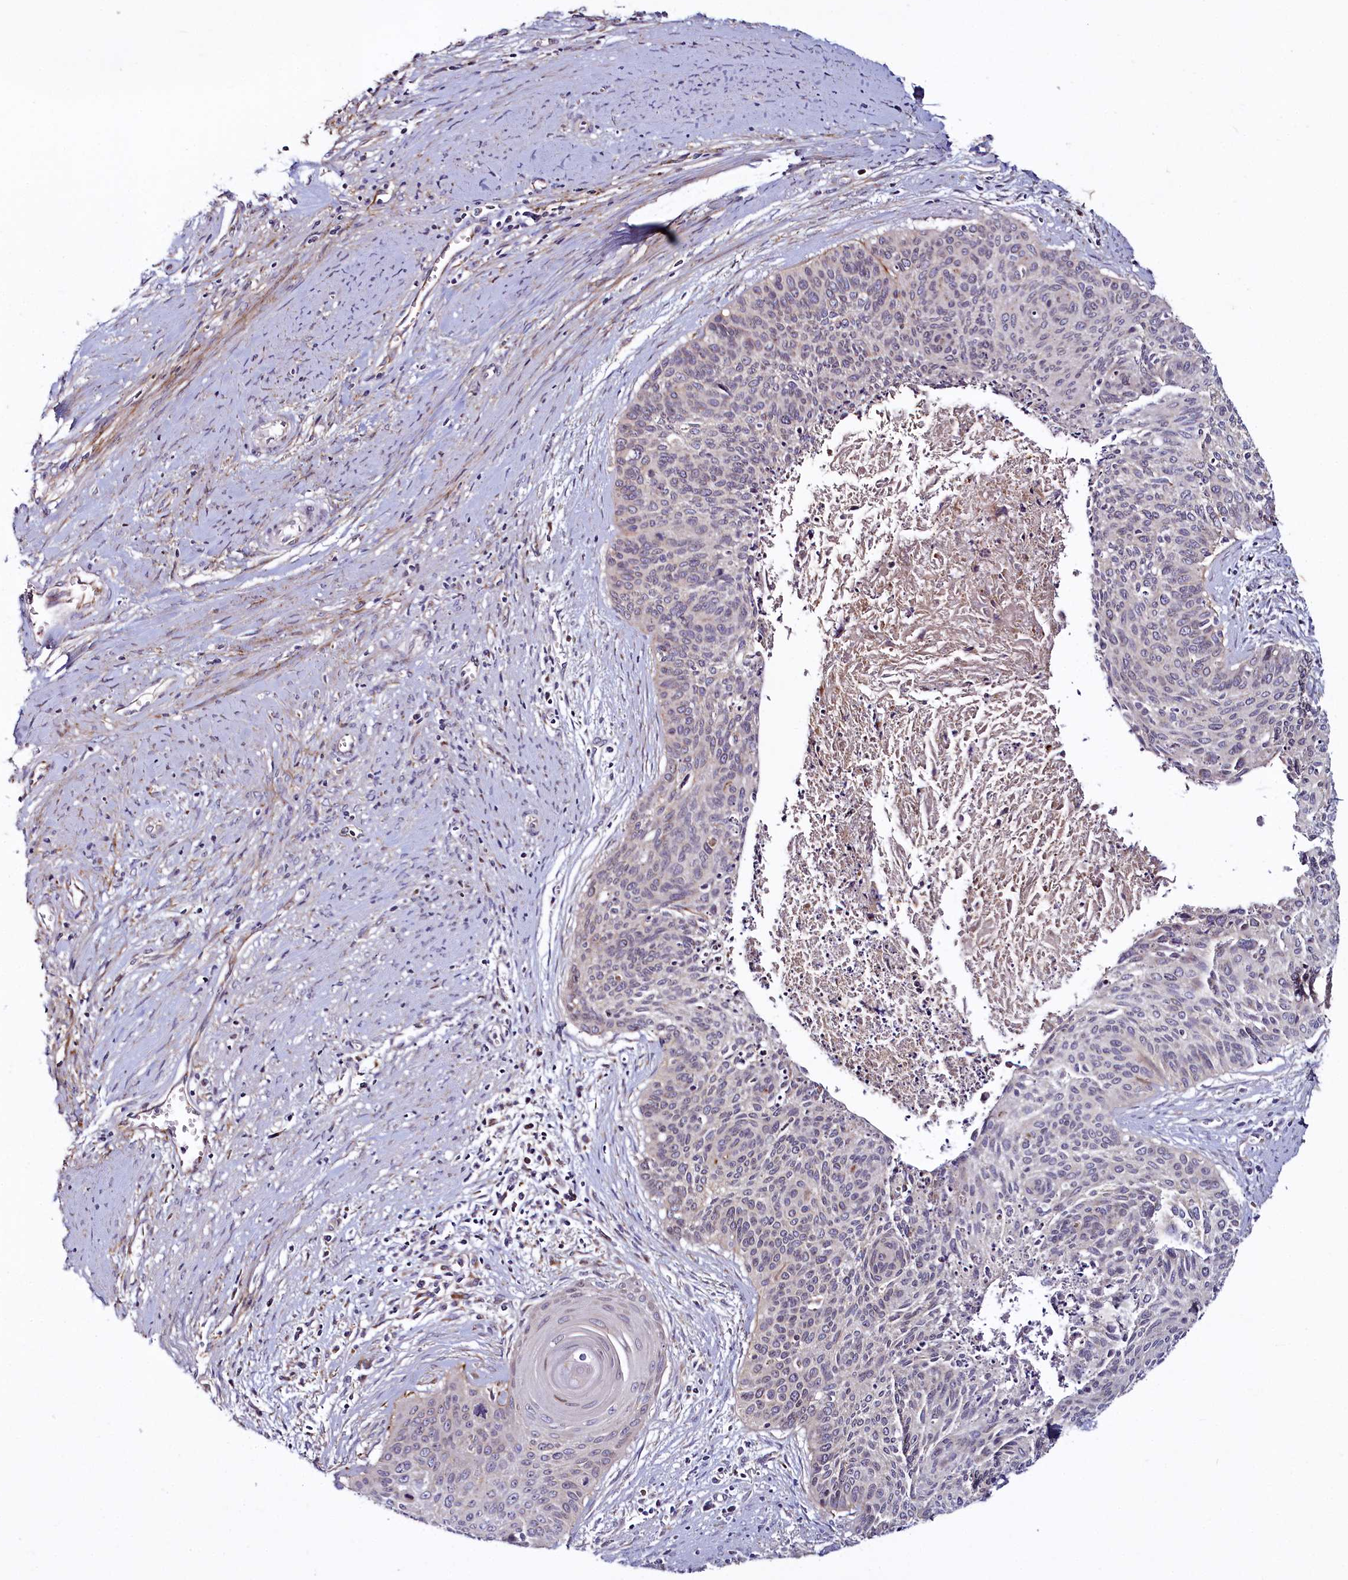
{"staining": {"intensity": "negative", "quantity": "none", "location": "none"}, "tissue": "cervical cancer", "cell_type": "Tumor cells", "image_type": "cancer", "snomed": [{"axis": "morphology", "description": "Squamous cell carcinoma, NOS"}, {"axis": "topography", "description": "Cervix"}], "caption": "Squamous cell carcinoma (cervical) stained for a protein using immunohistochemistry (IHC) reveals no staining tumor cells.", "gene": "ADCY2", "patient": {"sex": "female", "age": 55}}